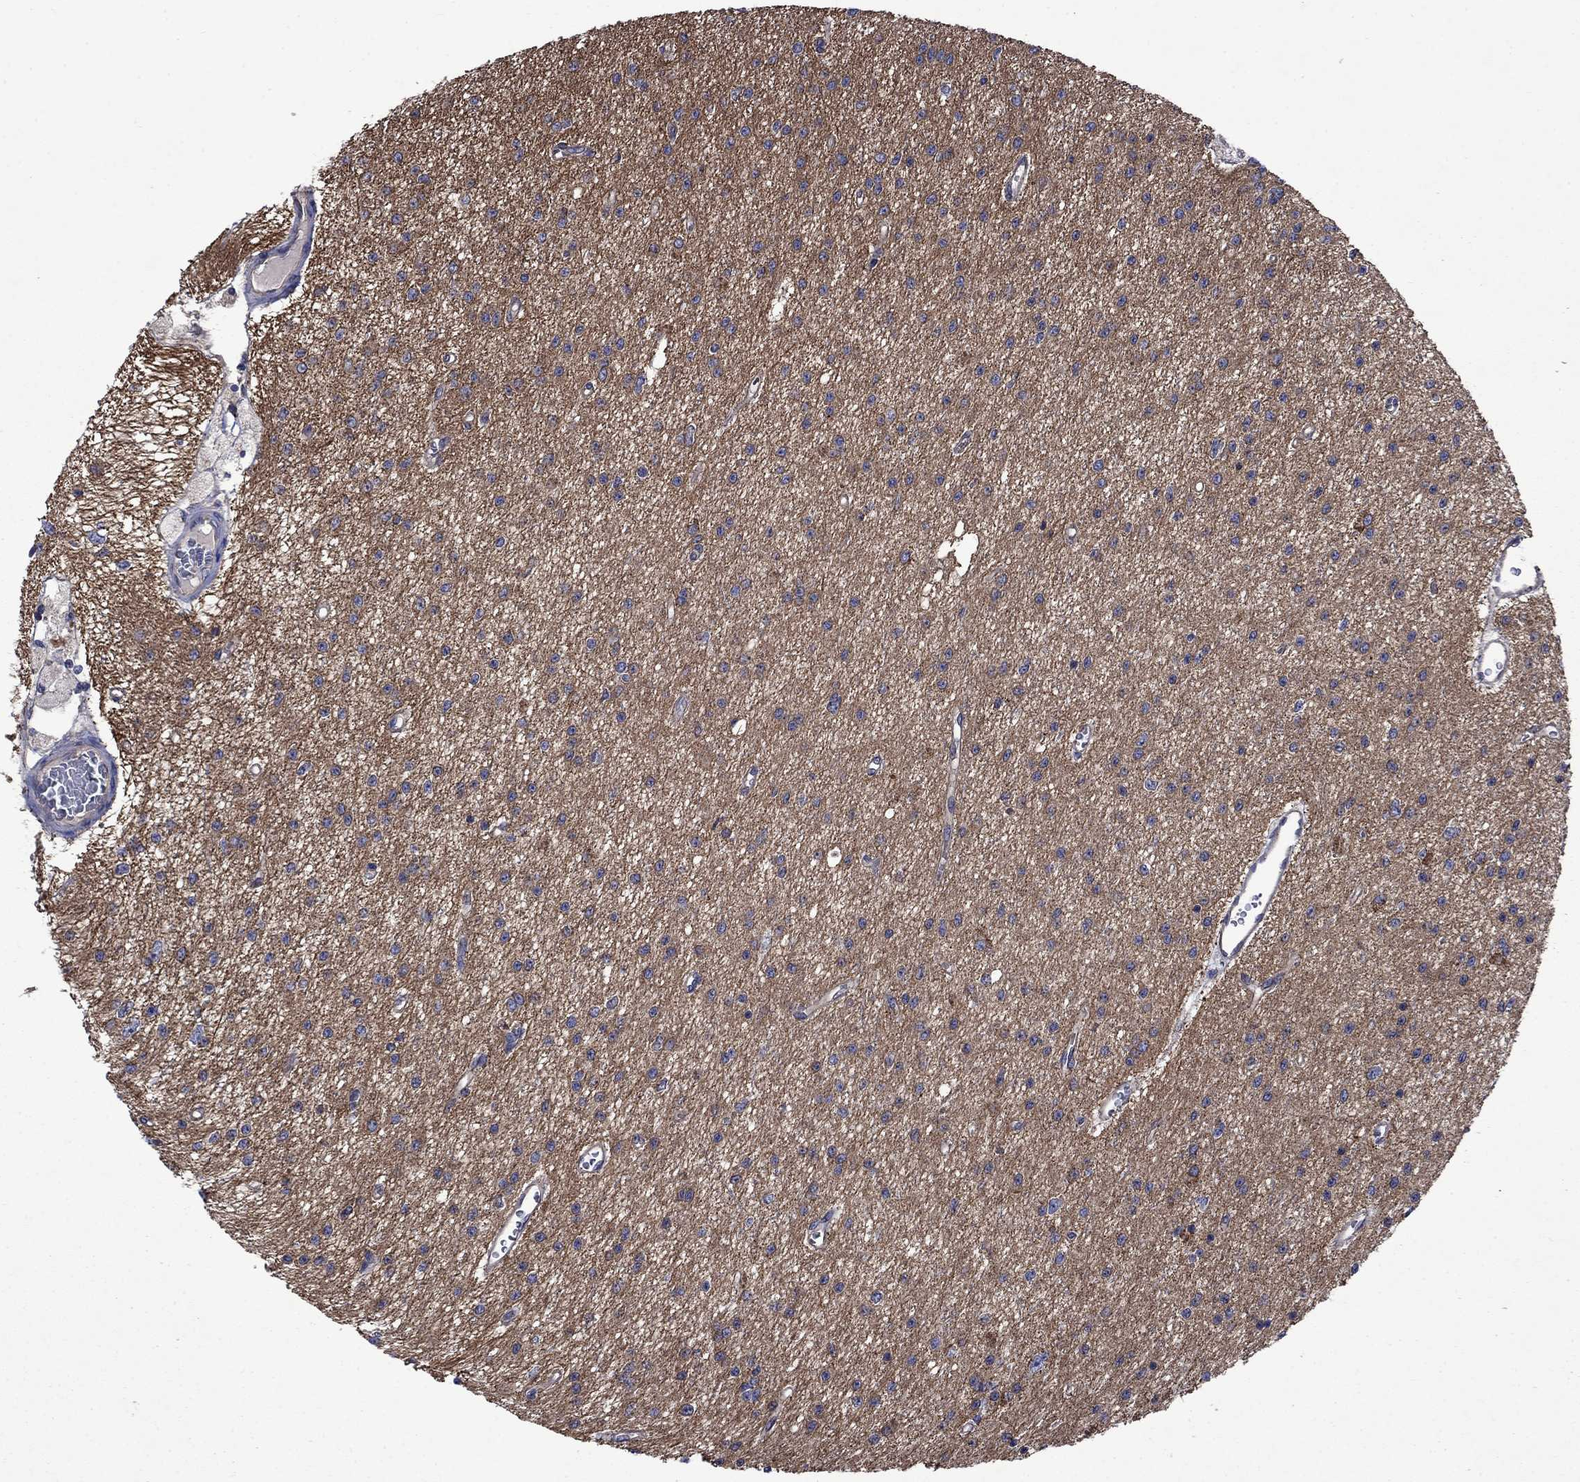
{"staining": {"intensity": "strong", "quantity": "<25%", "location": "cytoplasmic/membranous"}, "tissue": "glioma", "cell_type": "Tumor cells", "image_type": "cancer", "snomed": [{"axis": "morphology", "description": "Glioma, malignant, Low grade"}, {"axis": "topography", "description": "Brain"}], "caption": "Strong cytoplasmic/membranous positivity is appreciated in approximately <25% of tumor cells in glioma. (DAB (3,3'-diaminobenzidine) IHC with brightfield microscopy, high magnification).", "gene": "KIF22", "patient": {"sex": "female", "age": 45}}